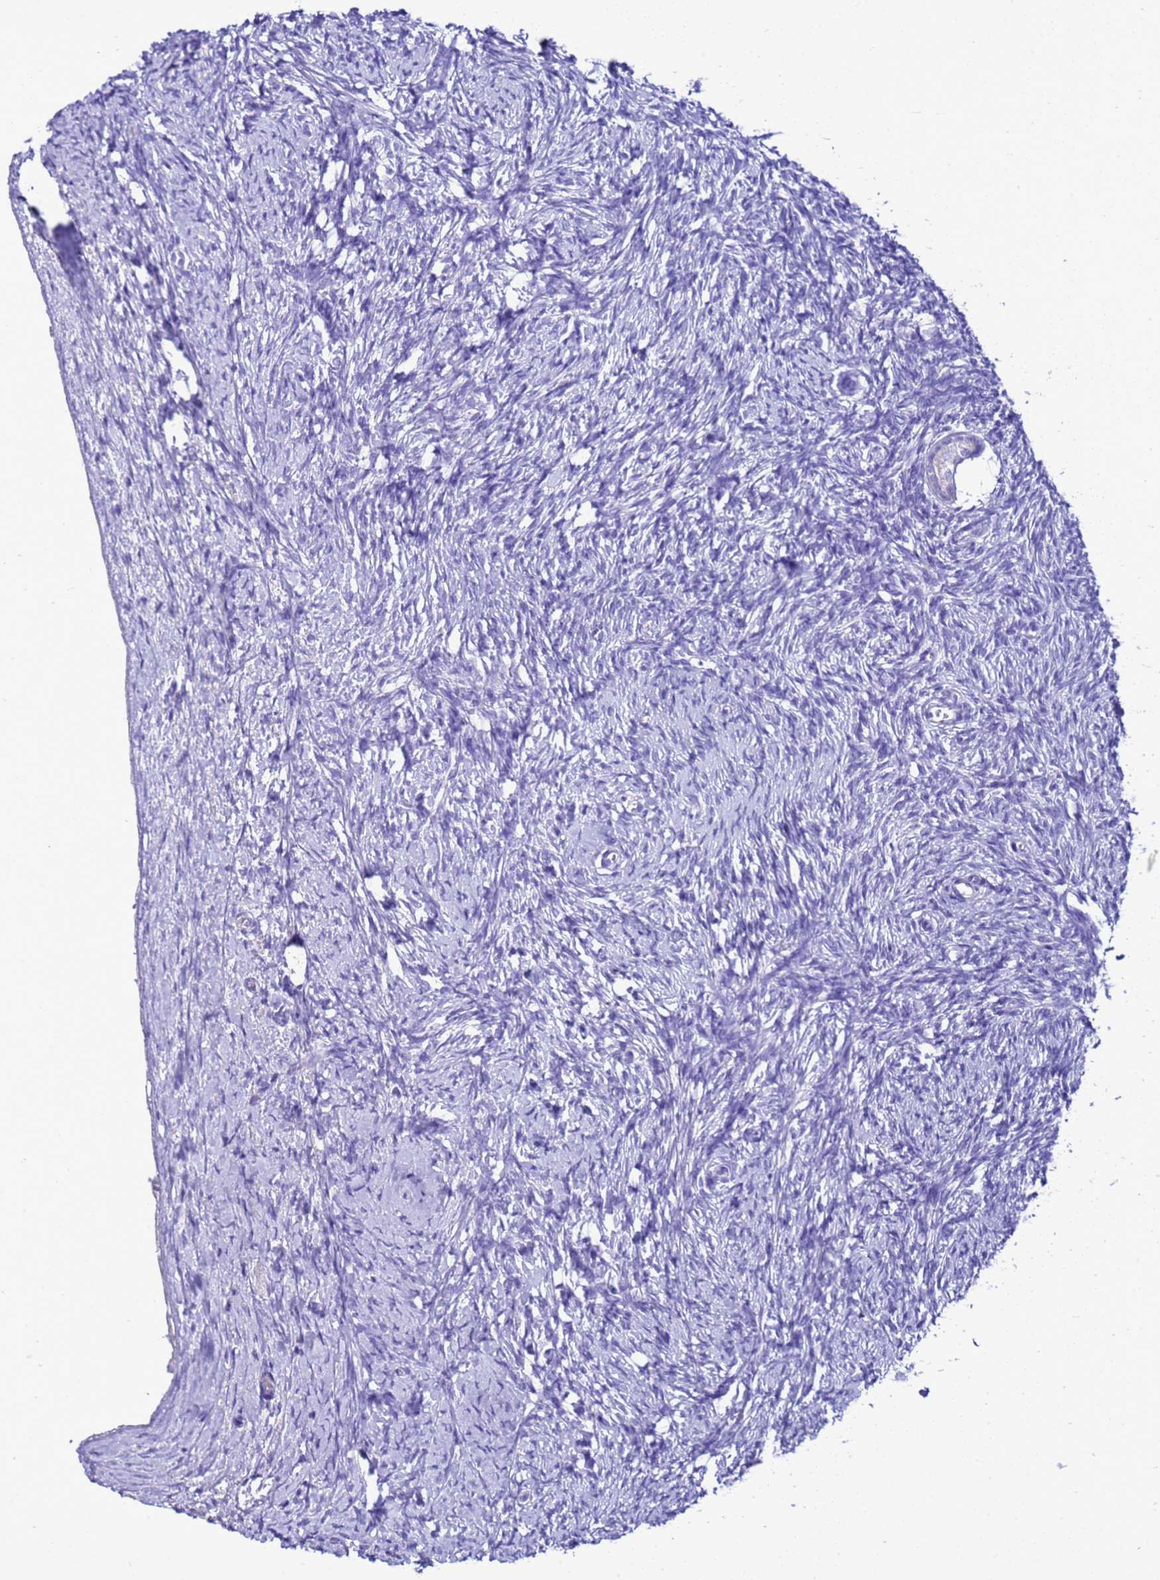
{"staining": {"intensity": "negative", "quantity": "none", "location": "none"}, "tissue": "ovary", "cell_type": "Follicle cells", "image_type": "normal", "snomed": [{"axis": "morphology", "description": "Normal tissue, NOS"}, {"axis": "morphology", "description": "Developmental malformation"}, {"axis": "topography", "description": "Ovary"}], "caption": "Follicle cells are negative for protein expression in normal human ovary. (IHC, brightfield microscopy, high magnification).", "gene": "BEST2", "patient": {"sex": "female", "age": 39}}